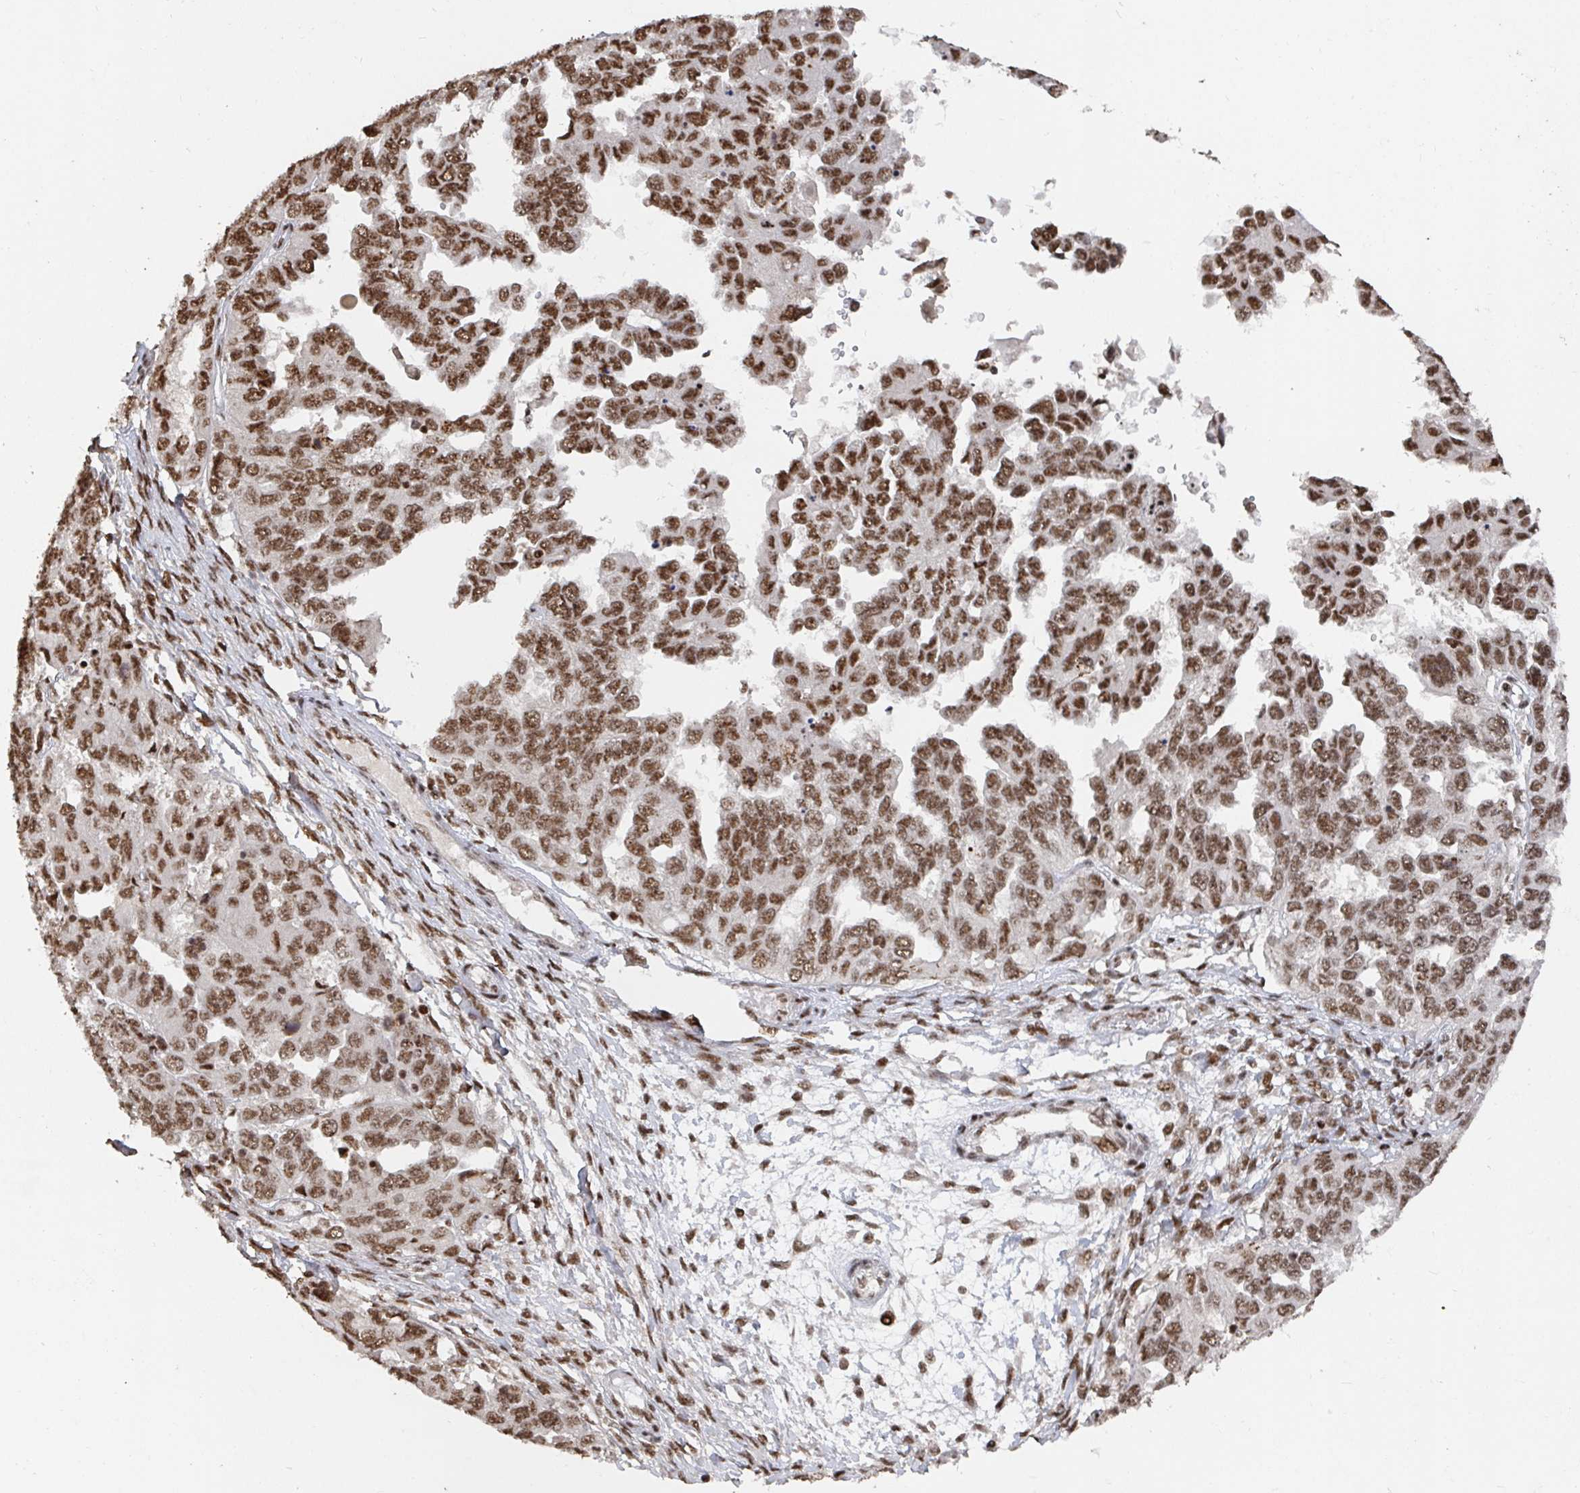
{"staining": {"intensity": "strong", "quantity": ">75%", "location": "nuclear"}, "tissue": "ovarian cancer", "cell_type": "Tumor cells", "image_type": "cancer", "snomed": [{"axis": "morphology", "description": "Cystadenocarcinoma, serous, NOS"}, {"axis": "topography", "description": "Ovary"}], "caption": "Immunohistochemistry (IHC) staining of ovarian cancer, which exhibits high levels of strong nuclear positivity in approximately >75% of tumor cells indicating strong nuclear protein positivity. The staining was performed using DAB (brown) for protein detection and nuclei were counterstained in hematoxylin (blue).", "gene": "ZDHHC12", "patient": {"sex": "female", "age": 53}}